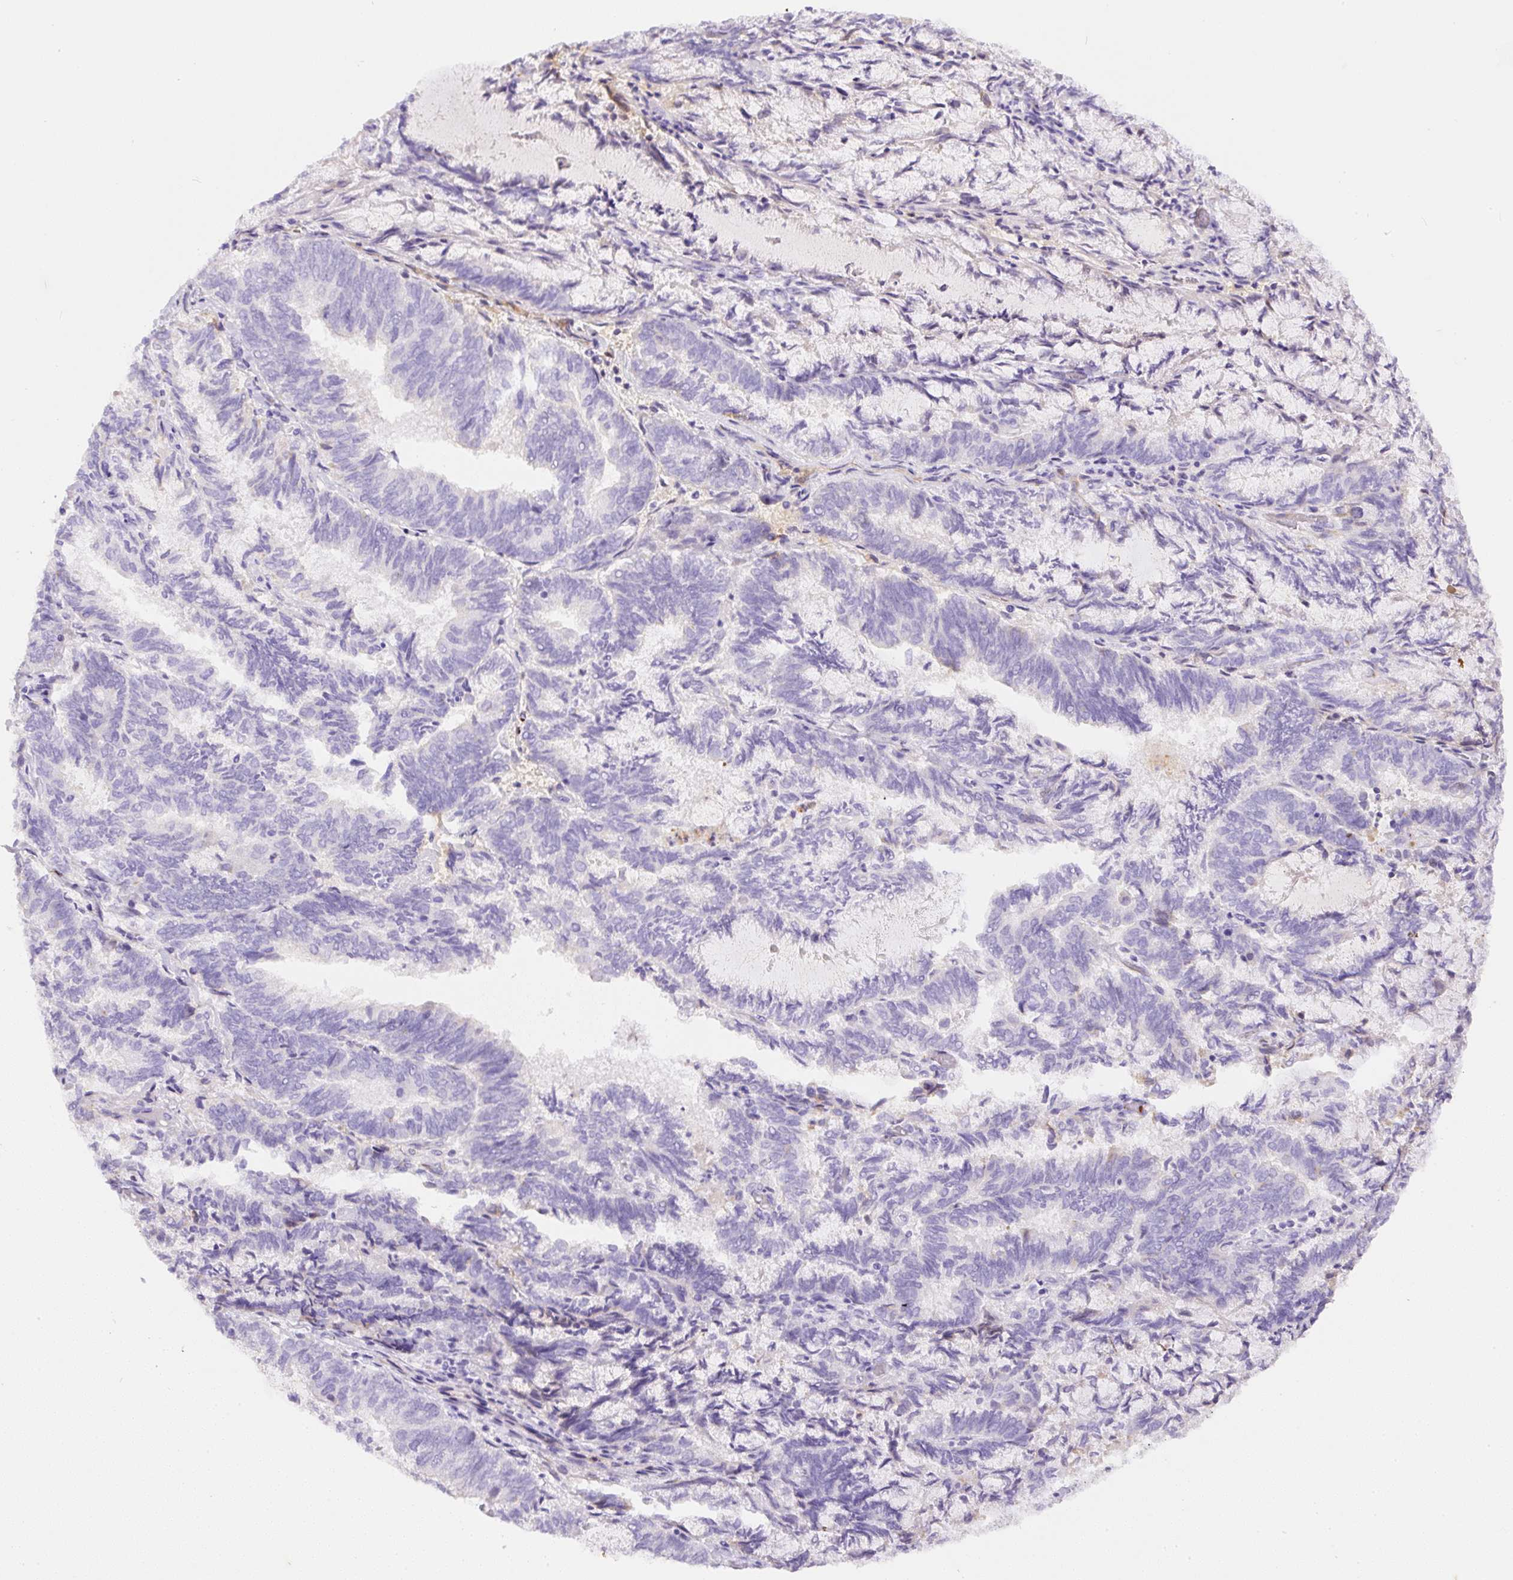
{"staining": {"intensity": "negative", "quantity": "none", "location": "none"}, "tissue": "endometrial cancer", "cell_type": "Tumor cells", "image_type": "cancer", "snomed": [{"axis": "morphology", "description": "Adenocarcinoma, NOS"}, {"axis": "topography", "description": "Endometrium"}], "caption": "IHC of endometrial cancer (adenocarcinoma) exhibits no expression in tumor cells. The staining was performed using DAB to visualize the protein expression in brown, while the nuclei were stained in blue with hematoxylin (Magnification: 20x).", "gene": "APCS", "patient": {"sex": "female", "age": 80}}